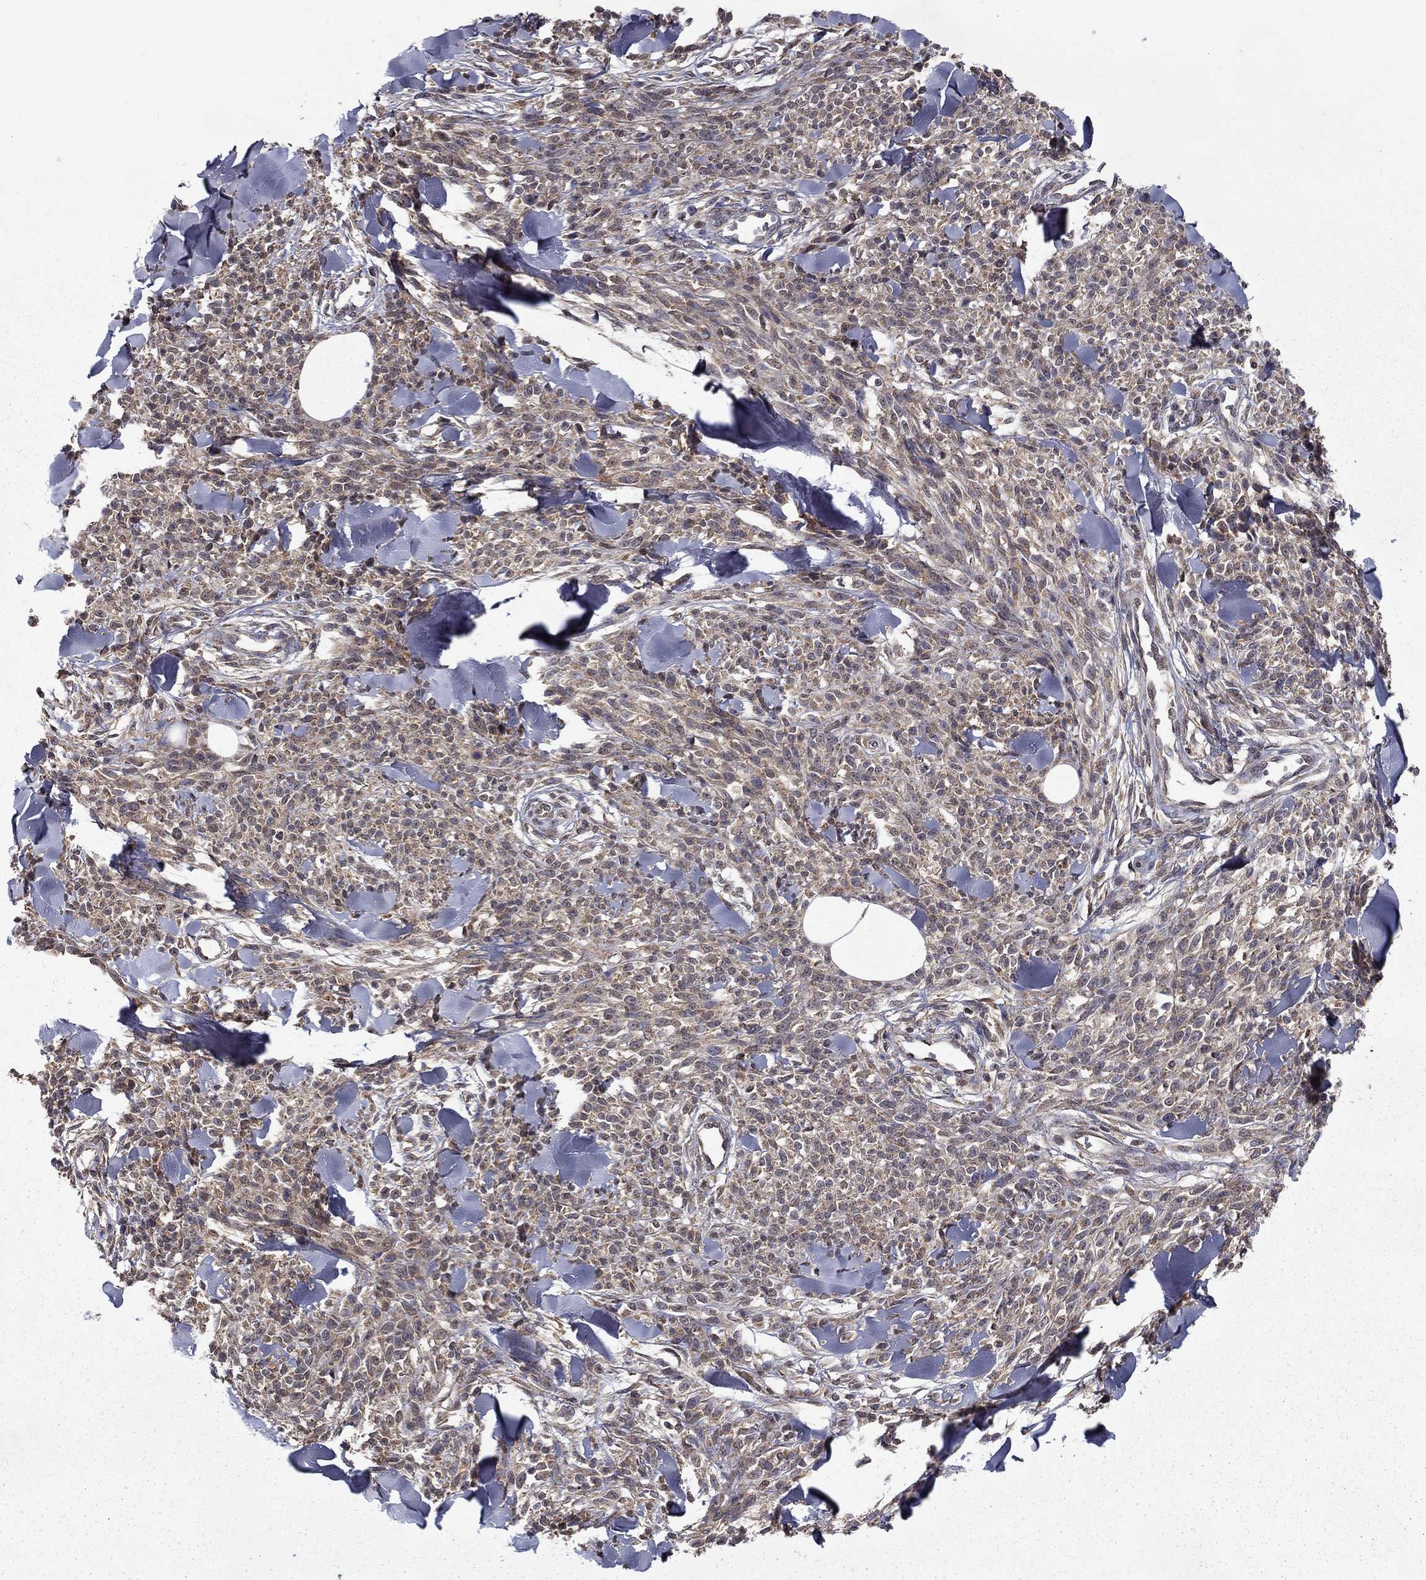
{"staining": {"intensity": "weak", "quantity": ">75%", "location": "cytoplasmic/membranous"}, "tissue": "melanoma", "cell_type": "Tumor cells", "image_type": "cancer", "snomed": [{"axis": "morphology", "description": "Malignant melanoma, NOS"}, {"axis": "topography", "description": "Skin"}, {"axis": "topography", "description": "Skin of trunk"}], "caption": "Malignant melanoma stained with DAB immunohistochemistry shows low levels of weak cytoplasmic/membranous positivity in about >75% of tumor cells.", "gene": "SLC2A13", "patient": {"sex": "male", "age": 74}}